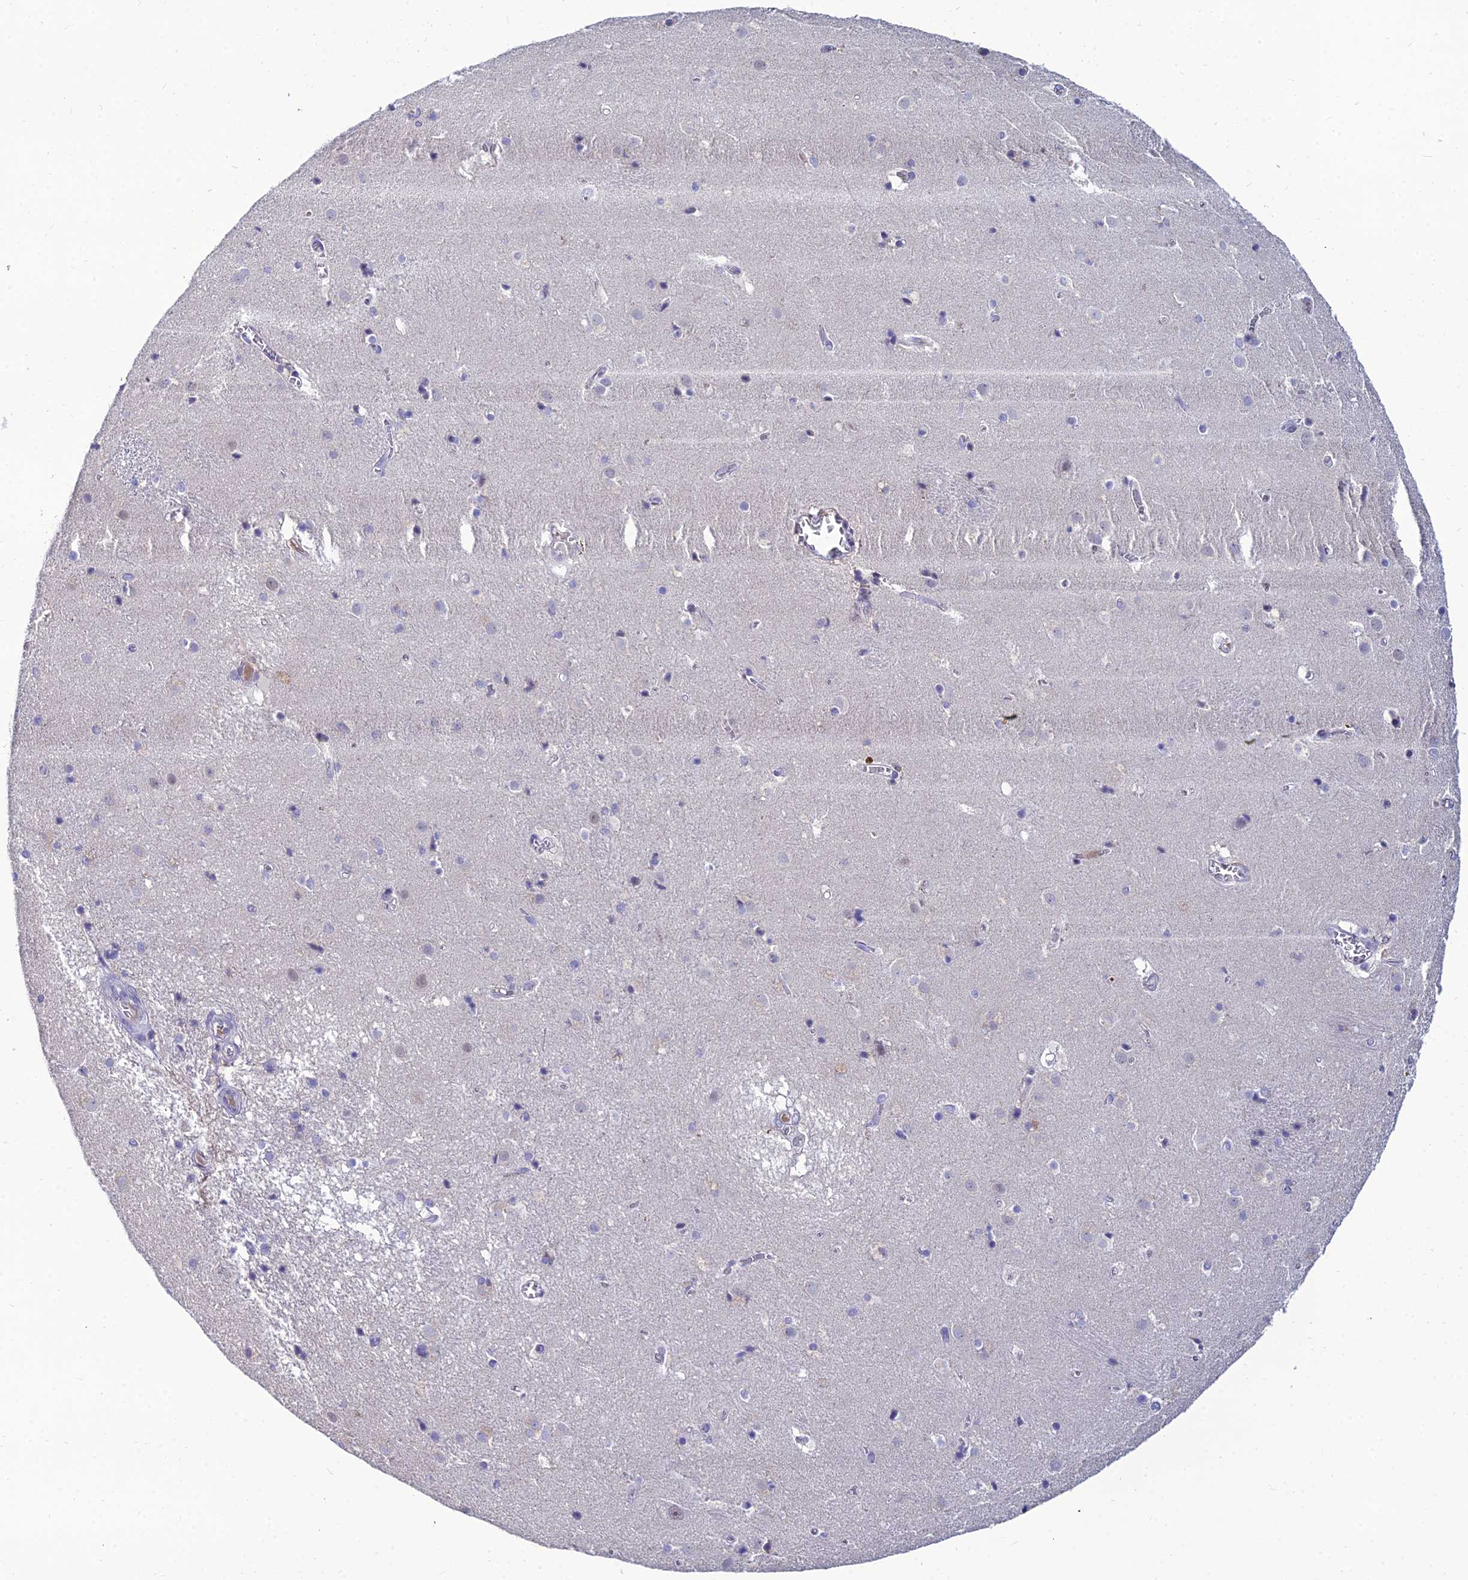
{"staining": {"intensity": "negative", "quantity": "none", "location": "none"}, "tissue": "caudate", "cell_type": "Glial cells", "image_type": "normal", "snomed": [{"axis": "morphology", "description": "Normal tissue, NOS"}, {"axis": "topography", "description": "Lateral ventricle wall"}], "caption": "IHC micrograph of unremarkable human caudate stained for a protein (brown), which demonstrates no positivity in glial cells. Nuclei are stained in blue.", "gene": "GOLGA6A", "patient": {"sex": "male", "age": 70}}